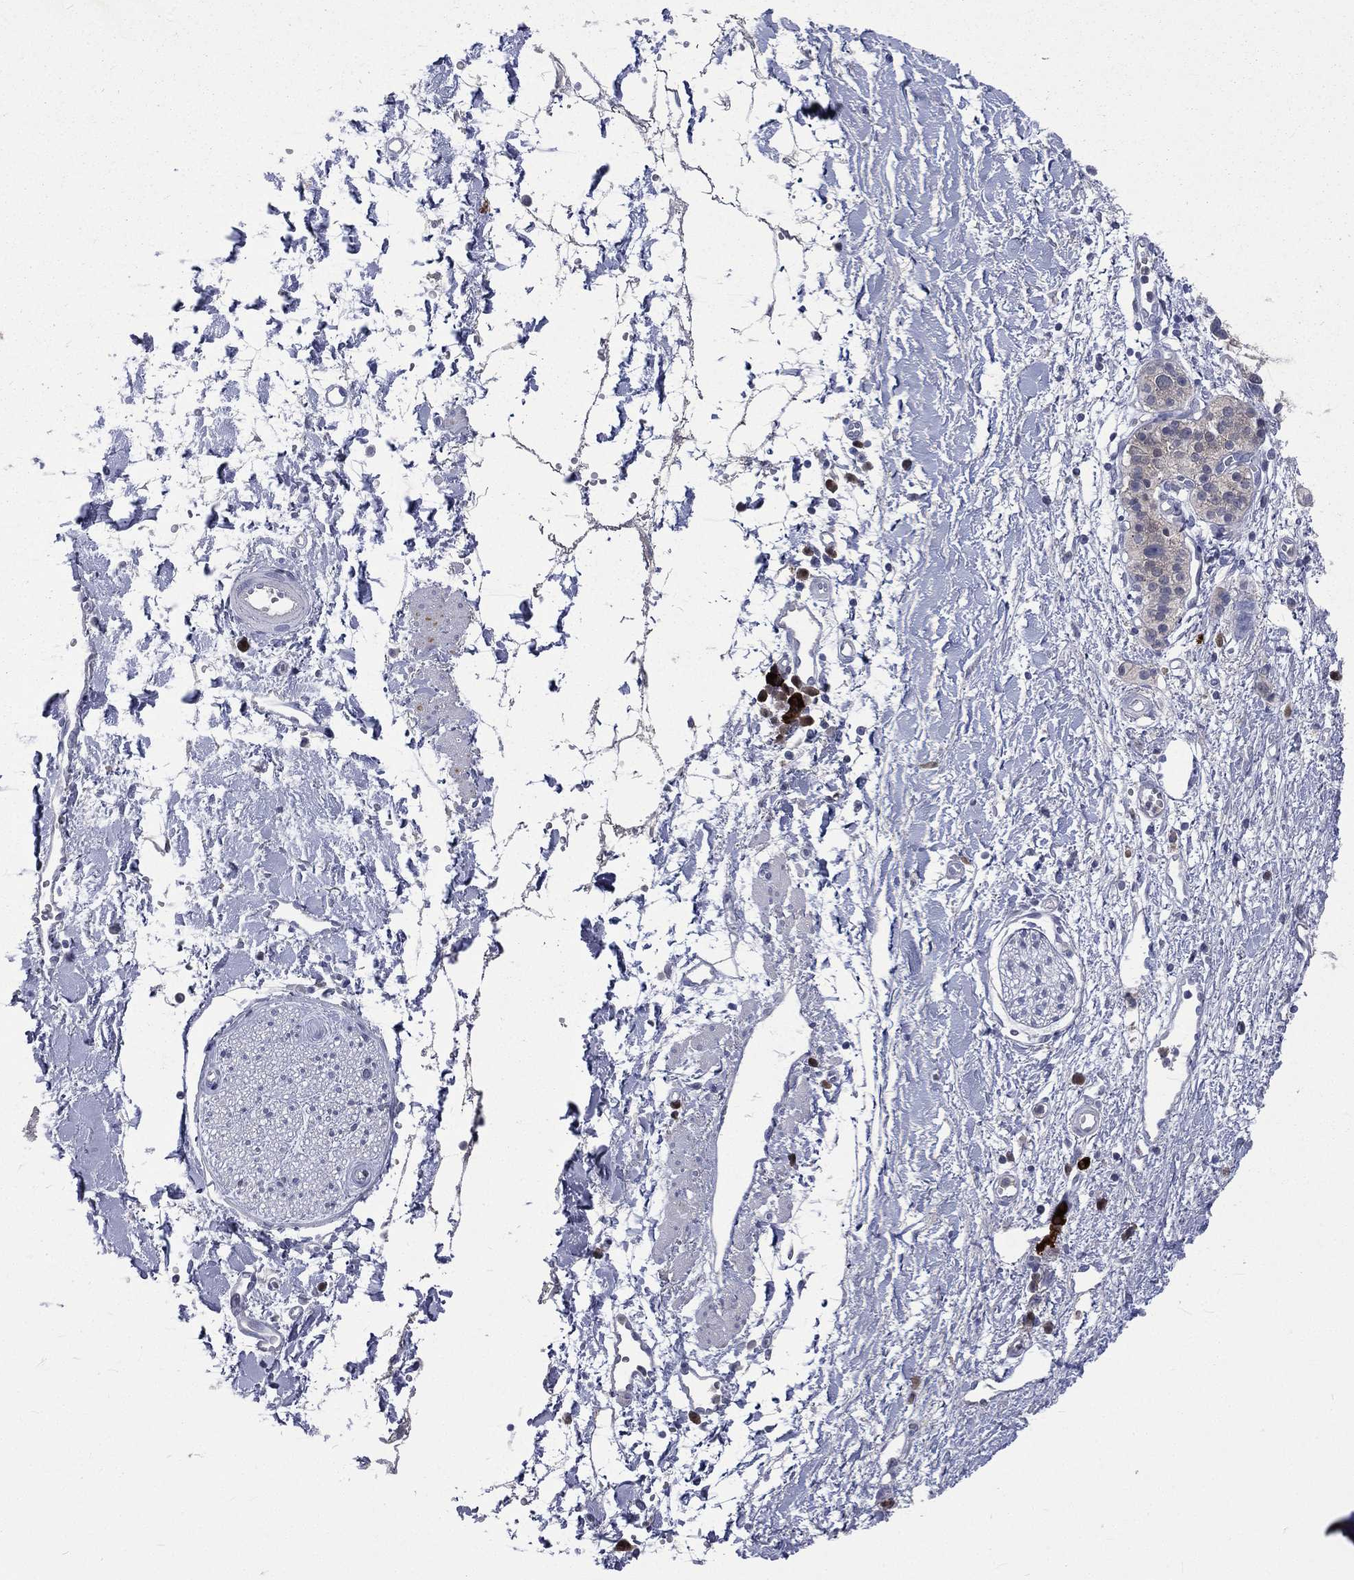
{"staining": {"intensity": "negative", "quantity": "none", "location": "none"}, "tissue": "soft tissue", "cell_type": "Fibroblasts", "image_type": "normal", "snomed": [{"axis": "morphology", "description": "Normal tissue, NOS"}, {"axis": "morphology", "description": "Adenocarcinoma, NOS"}, {"axis": "topography", "description": "Pancreas"}, {"axis": "topography", "description": "Peripheral nerve tissue"}], "caption": "The immunohistochemistry histopathology image has no significant positivity in fibroblasts of soft tissue. (DAB immunohistochemistry (IHC), high magnification).", "gene": "CA12", "patient": {"sex": "male", "age": 61}}